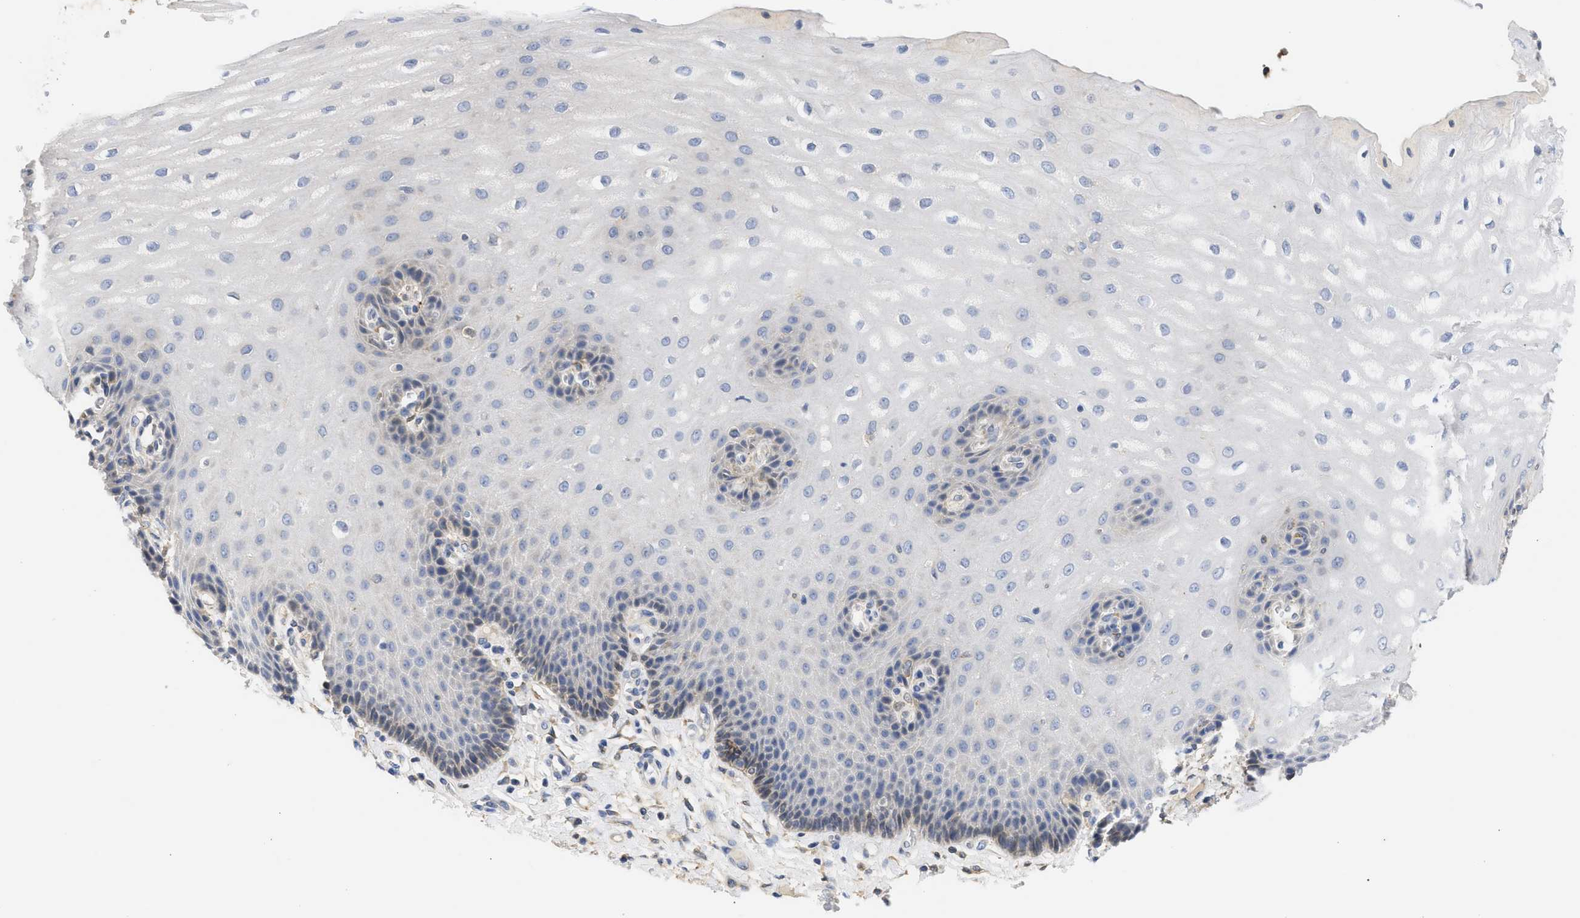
{"staining": {"intensity": "weak", "quantity": "<25%", "location": "cytoplasmic/membranous"}, "tissue": "esophagus", "cell_type": "Squamous epithelial cells", "image_type": "normal", "snomed": [{"axis": "morphology", "description": "Normal tissue, NOS"}, {"axis": "topography", "description": "Esophagus"}], "caption": "Immunohistochemical staining of benign human esophagus shows no significant staining in squamous epithelial cells.", "gene": "TMED1", "patient": {"sex": "male", "age": 54}}